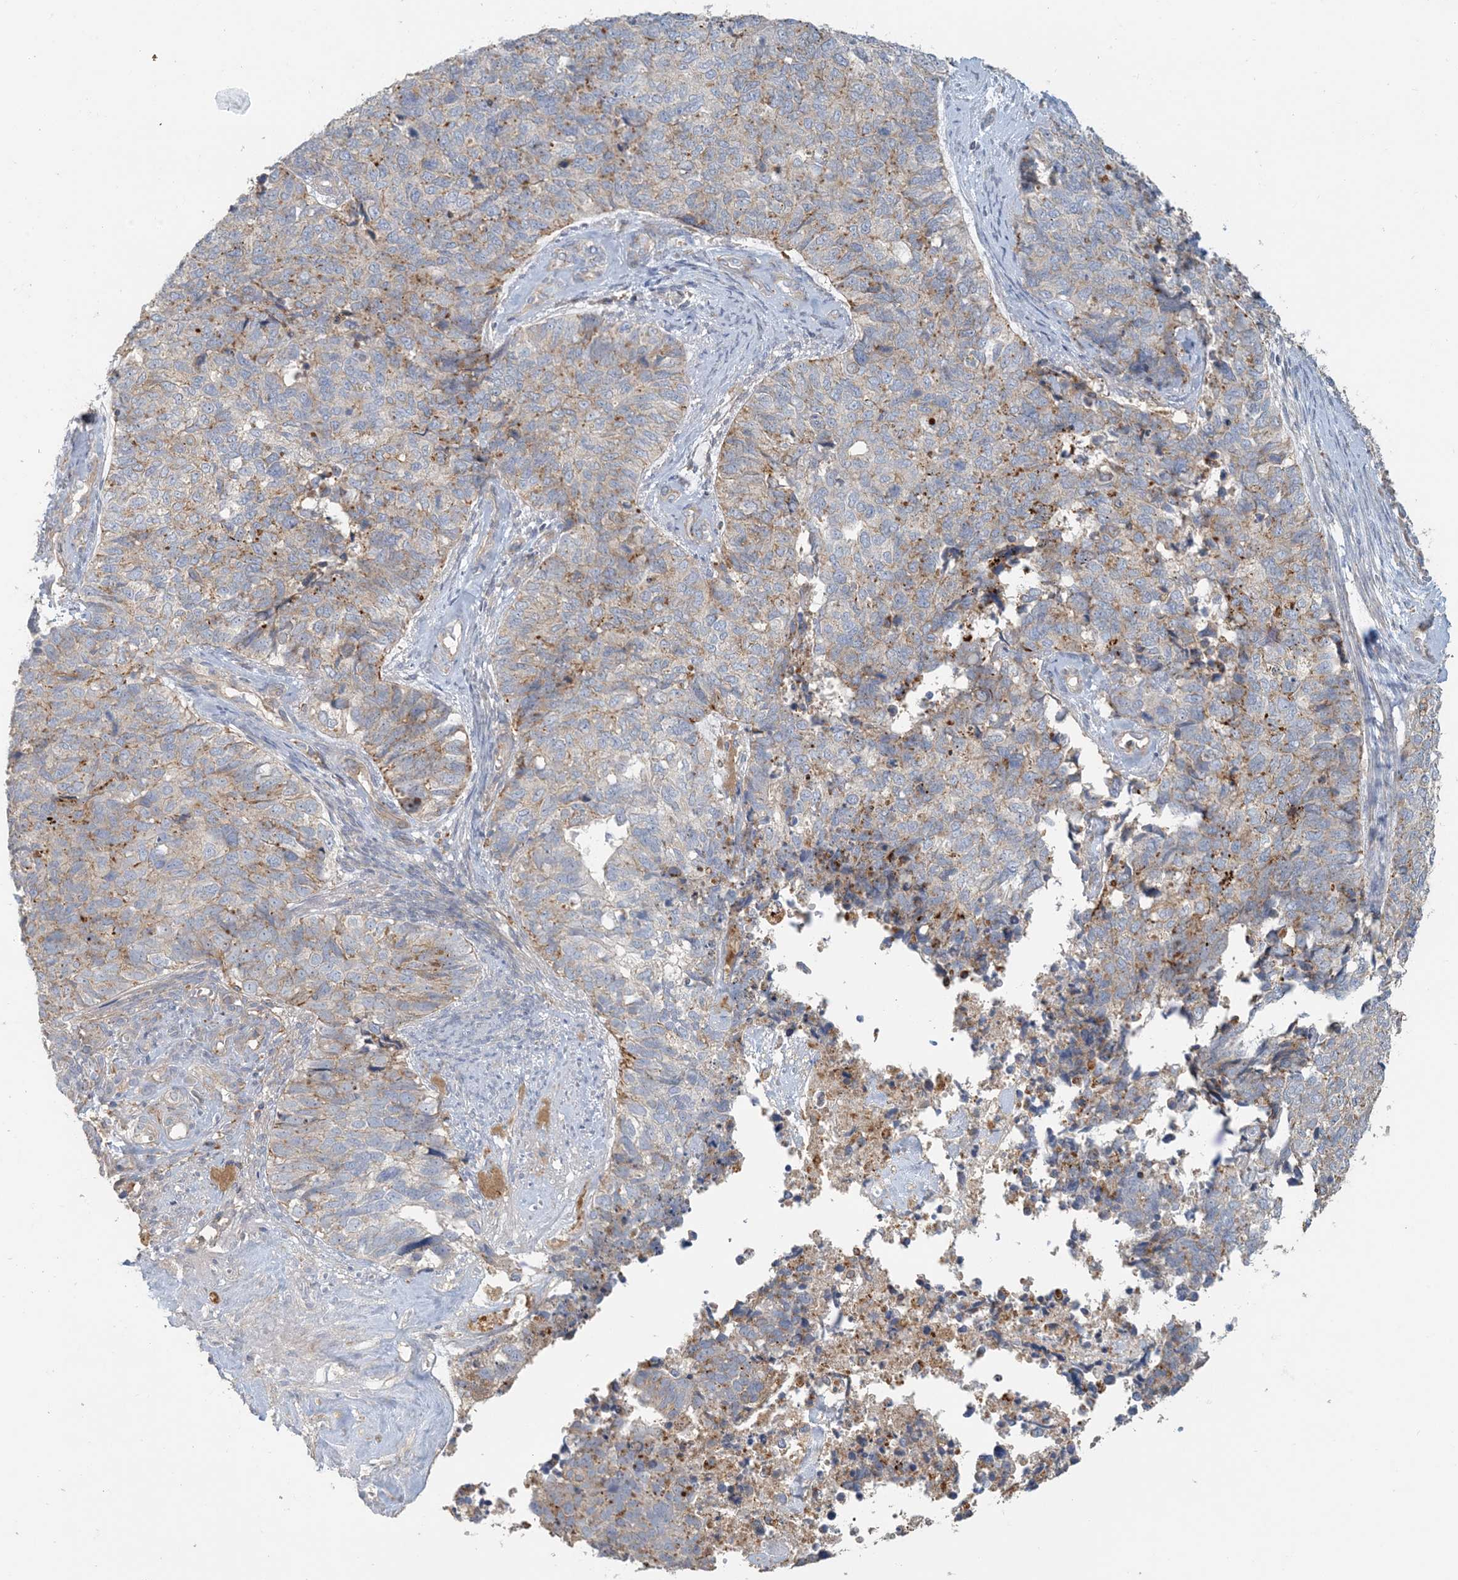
{"staining": {"intensity": "weak", "quantity": "25%-75%", "location": "cytoplasmic/membranous"}, "tissue": "cervical cancer", "cell_type": "Tumor cells", "image_type": "cancer", "snomed": [{"axis": "morphology", "description": "Squamous cell carcinoma, NOS"}, {"axis": "topography", "description": "Cervix"}], "caption": "This is a photomicrograph of immunohistochemistry staining of cervical cancer (squamous cell carcinoma), which shows weak staining in the cytoplasmic/membranous of tumor cells.", "gene": "SPPL2A", "patient": {"sex": "female", "age": 63}}